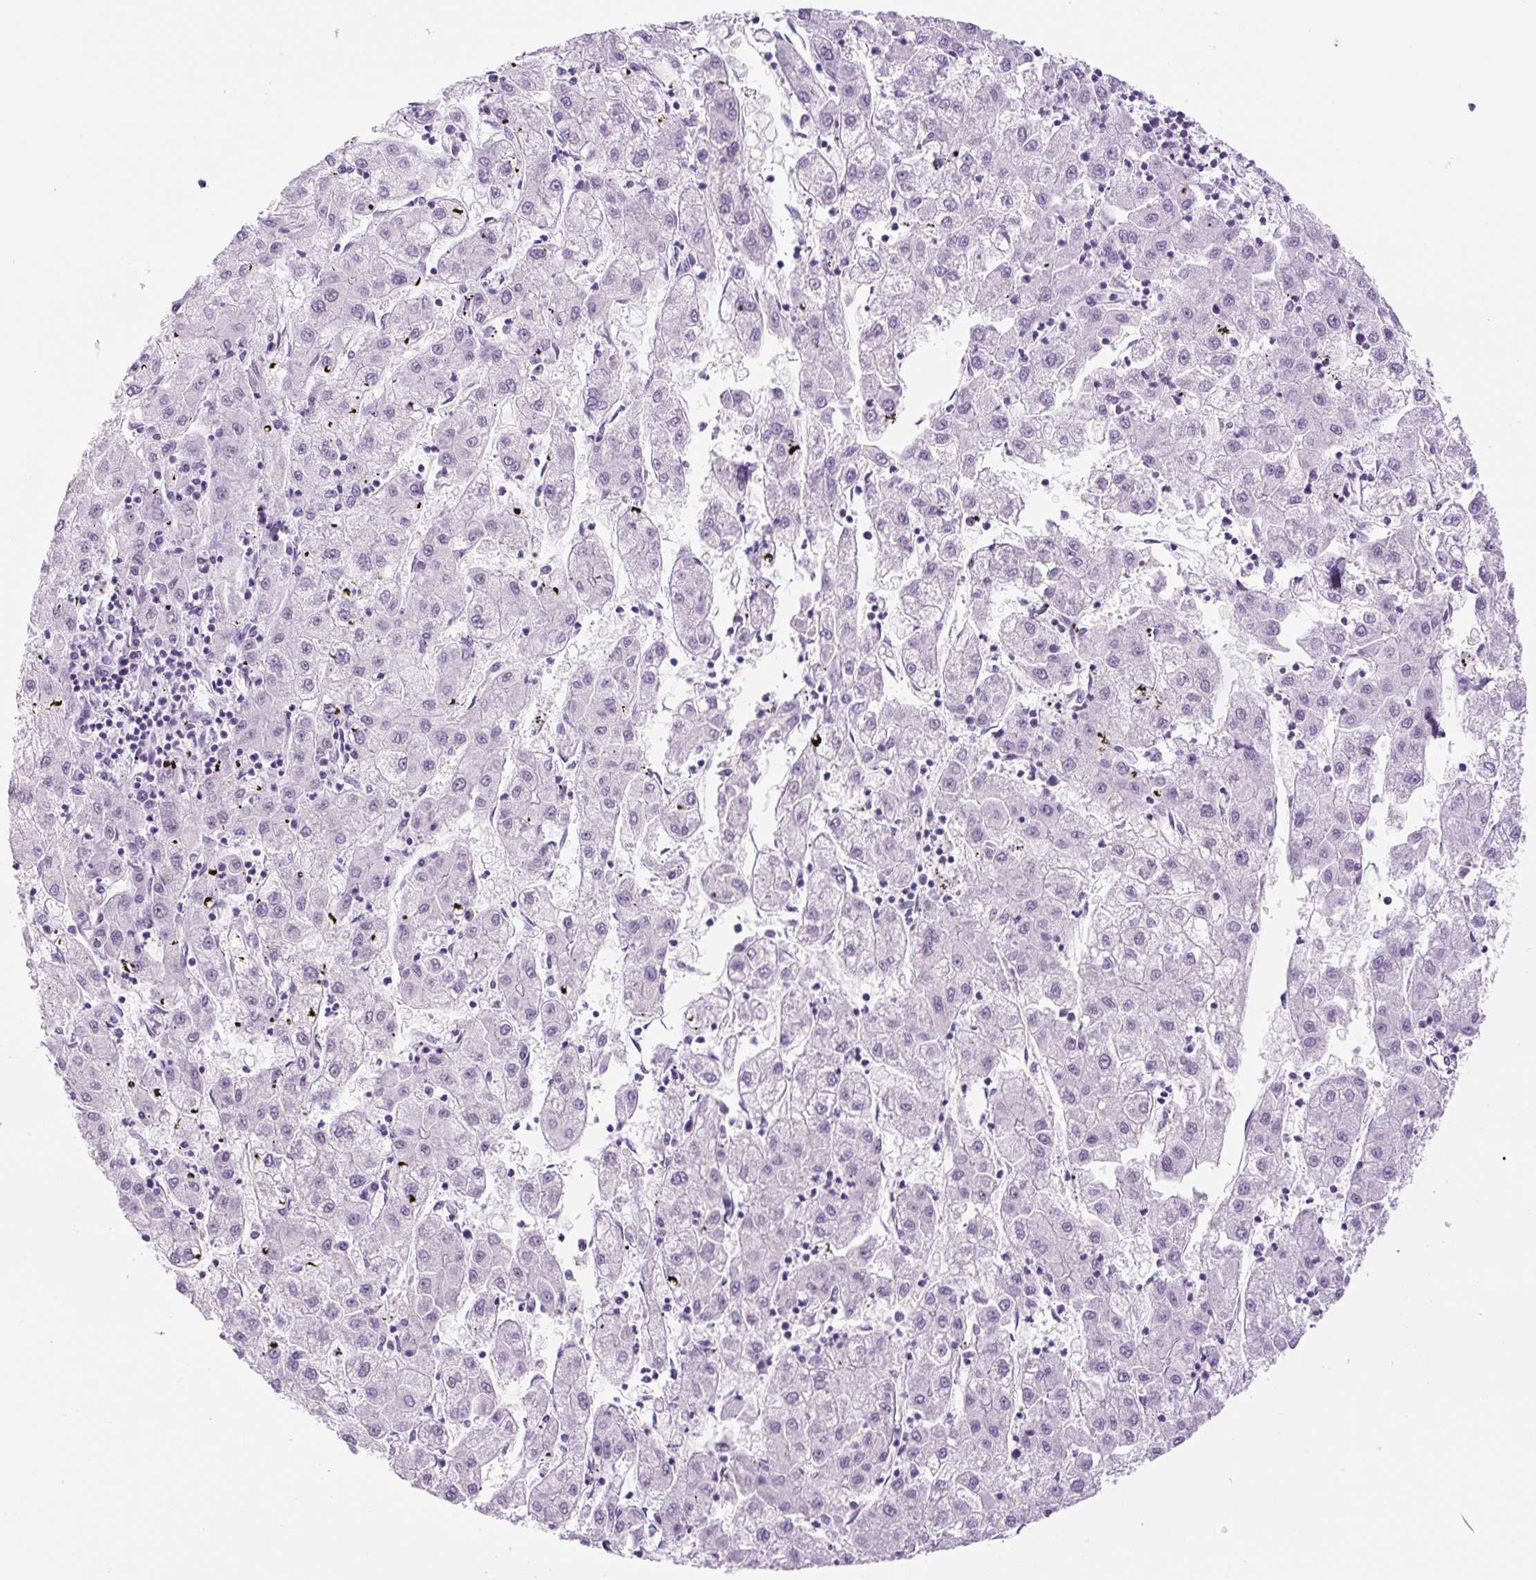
{"staining": {"intensity": "negative", "quantity": "none", "location": "none"}, "tissue": "liver cancer", "cell_type": "Tumor cells", "image_type": "cancer", "snomed": [{"axis": "morphology", "description": "Carcinoma, Hepatocellular, NOS"}, {"axis": "topography", "description": "Liver"}], "caption": "Liver cancer was stained to show a protein in brown. There is no significant expression in tumor cells.", "gene": "TMEM151B", "patient": {"sex": "male", "age": 72}}